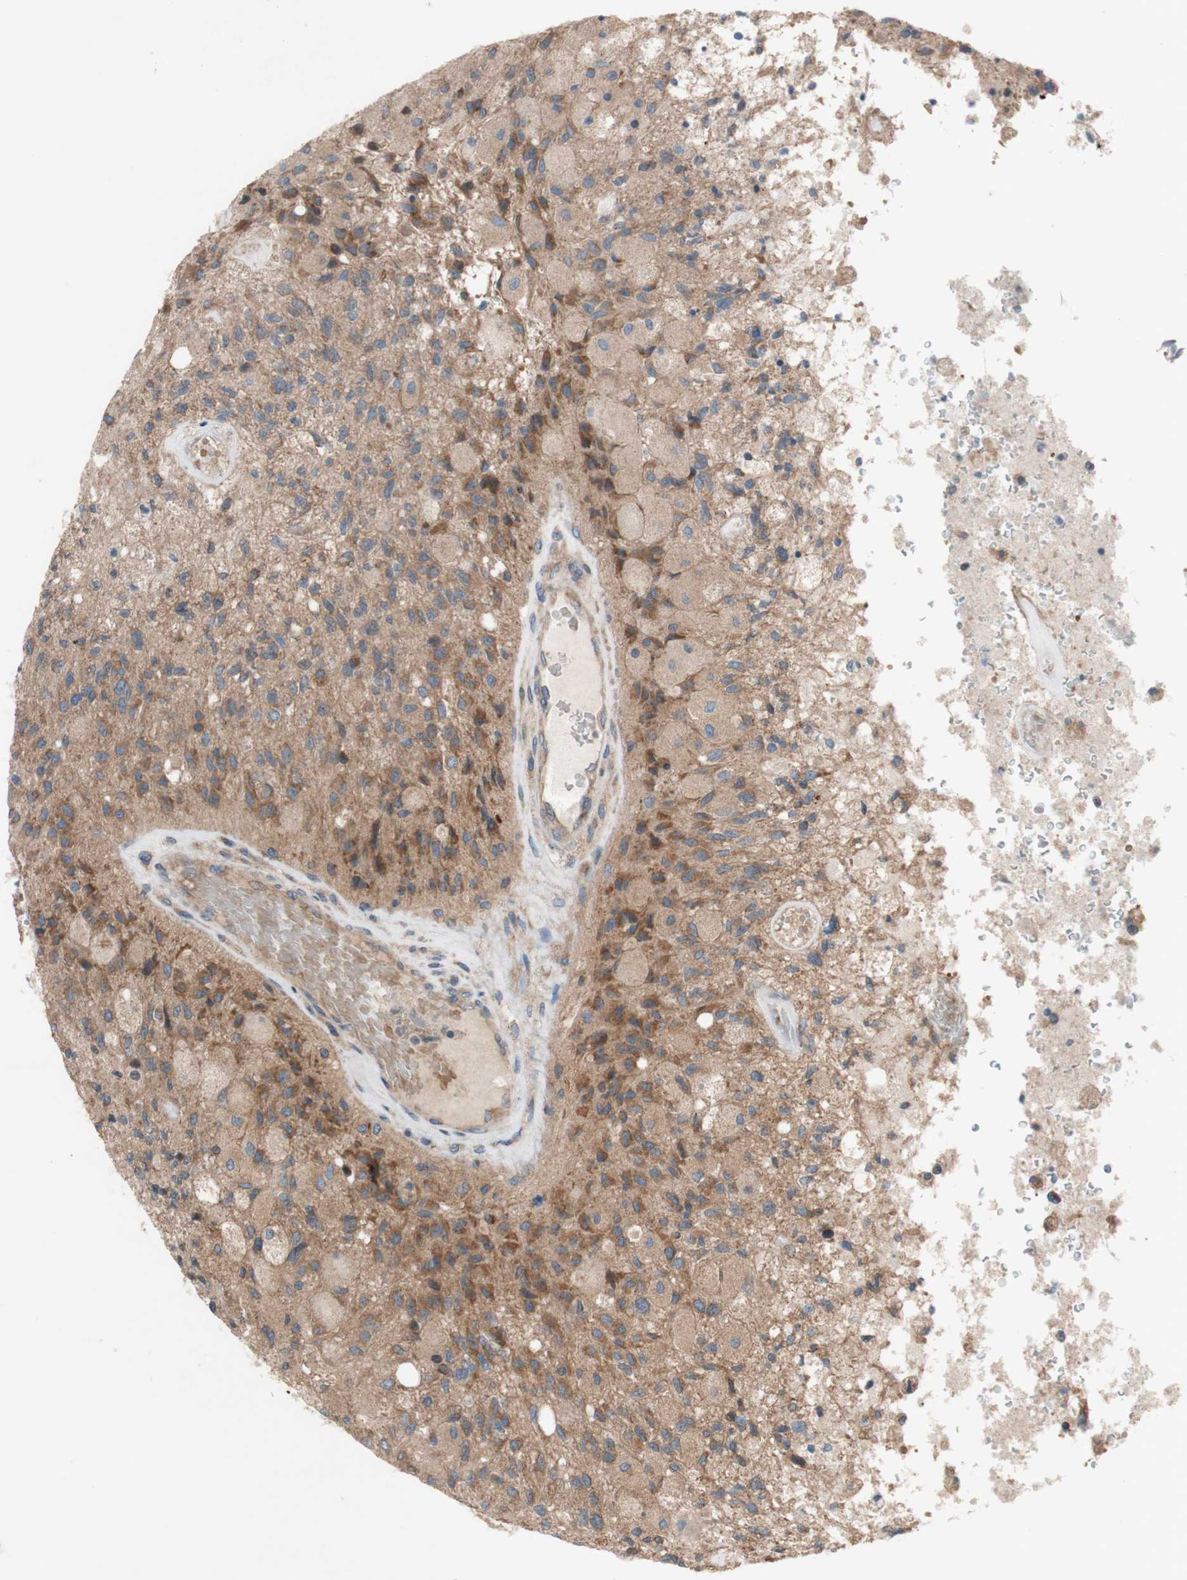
{"staining": {"intensity": "moderate", "quantity": ">75%", "location": "cytoplasmic/membranous"}, "tissue": "glioma", "cell_type": "Tumor cells", "image_type": "cancer", "snomed": [{"axis": "morphology", "description": "Normal tissue, NOS"}, {"axis": "morphology", "description": "Glioma, malignant, High grade"}, {"axis": "topography", "description": "Cerebral cortex"}], "caption": "The photomicrograph demonstrates a brown stain indicating the presence of a protein in the cytoplasmic/membranous of tumor cells in malignant high-grade glioma.", "gene": "TST", "patient": {"sex": "male", "age": 77}}